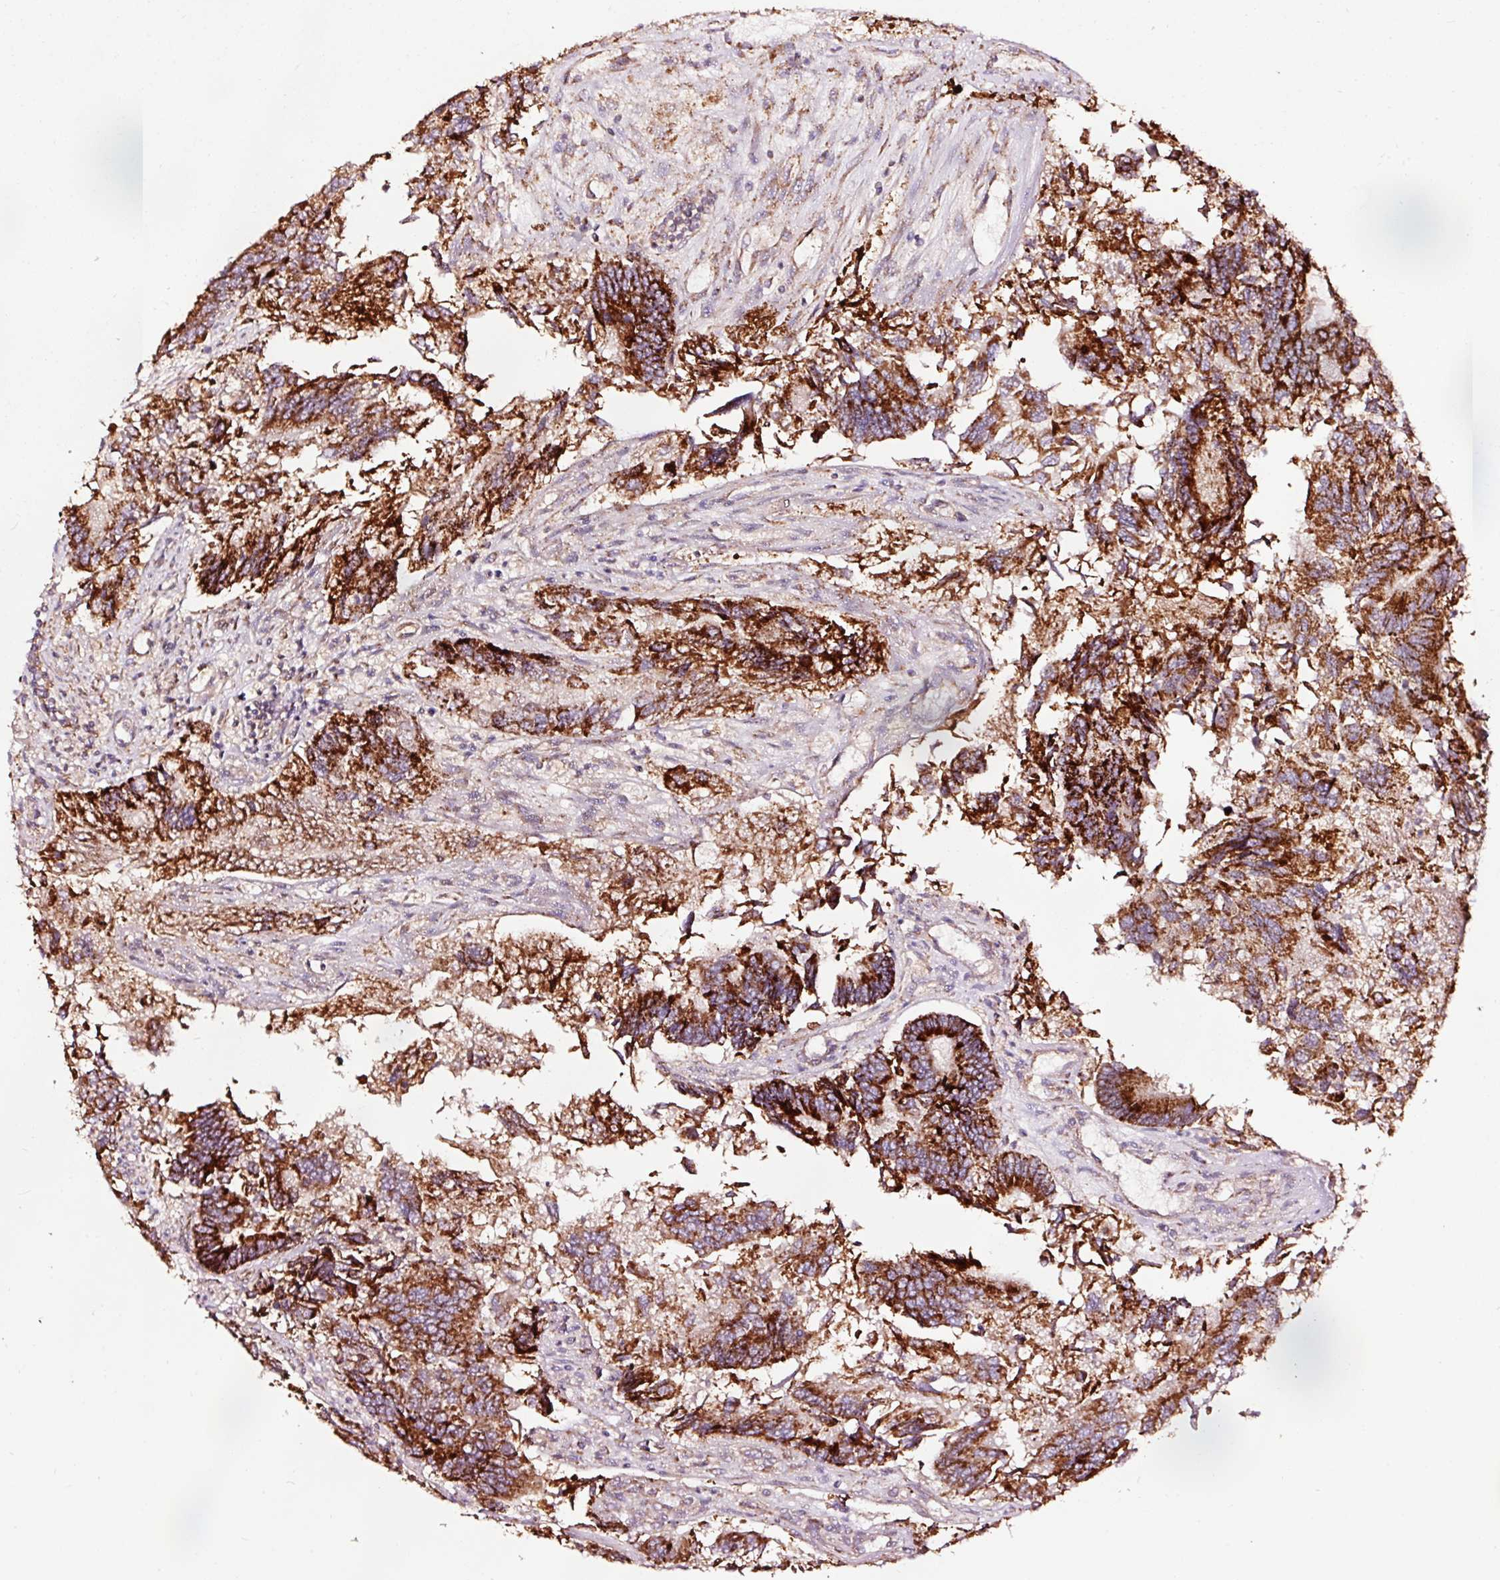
{"staining": {"intensity": "strong", "quantity": ">75%", "location": "cytoplasmic/membranous"}, "tissue": "colorectal cancer", "cell_type": "Tumor cells", "image_type": "cancer", "snomed": [{"axis": "morphology", "description": "Adenocarcinoma, NOS"}, {"axis": "topography", "description": "Colon"}], "caption": "A histopathology image of adenocarcinoma (colorectal) stained for a protein reveals strong cytoplasmic/membranous brown staining in tumor cells. (brown staining indicates protein expression, while blue staining denotes nuclei).", "gene": "TPM1", "patient": {"sex": "female", "age": 67}}